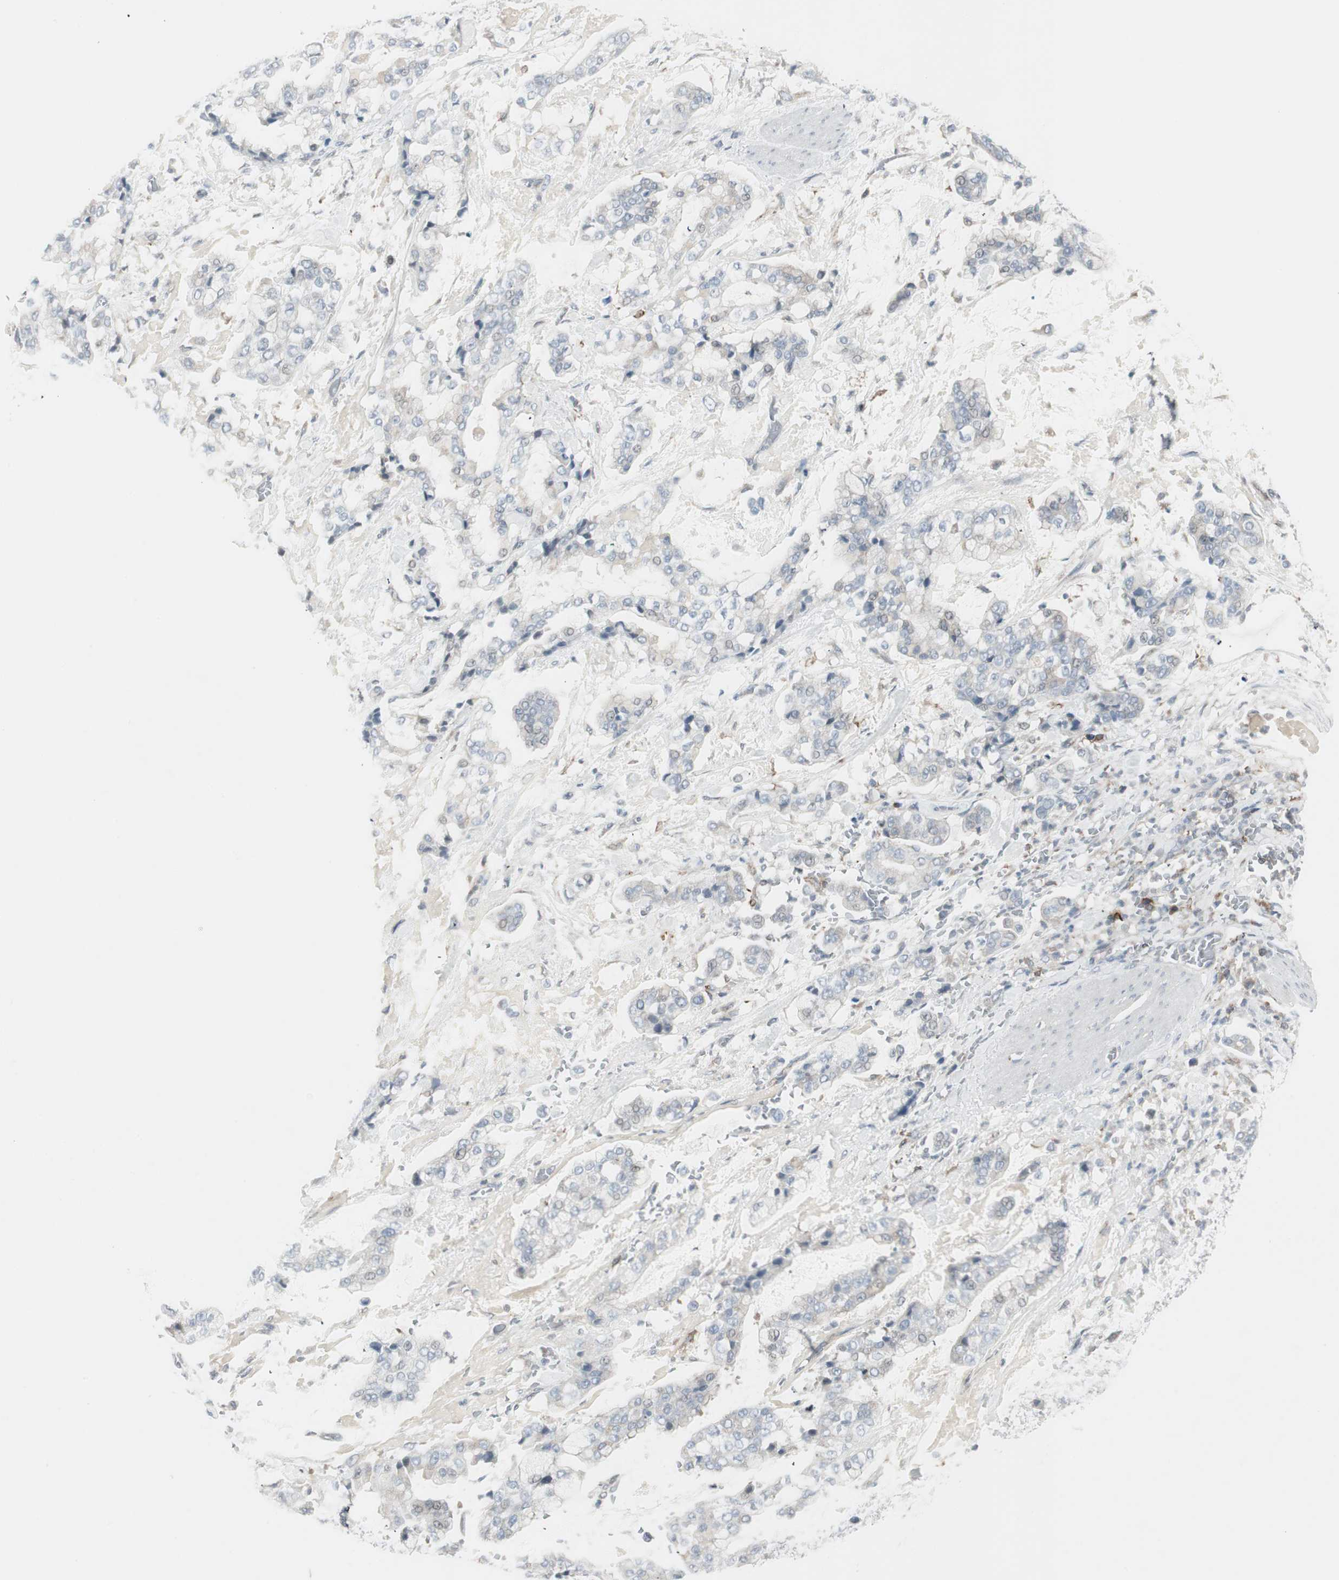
{"staining": {"intensity": "negative", "quantity": "none", "location": "none"}, "tissue": "stomach cancer", "cell_type": "Tumor cells", "image_type": "cancer", "snomed": [{"axis": "morphology", "description": "Normal tissue, NOS"}, {"axis": "morphology", "description": "Adenocarcinoma, NOS"}, {"axis": "topography", "description": "Stomach, upper"}, {"axis": "topography", "description": "Stomach"}], "caption": "The photomicrograph shows no staining of tumor cells in stomach cancer.", "gene": "MAP4K4", "patient": {"sex": "male", "age": 76}}